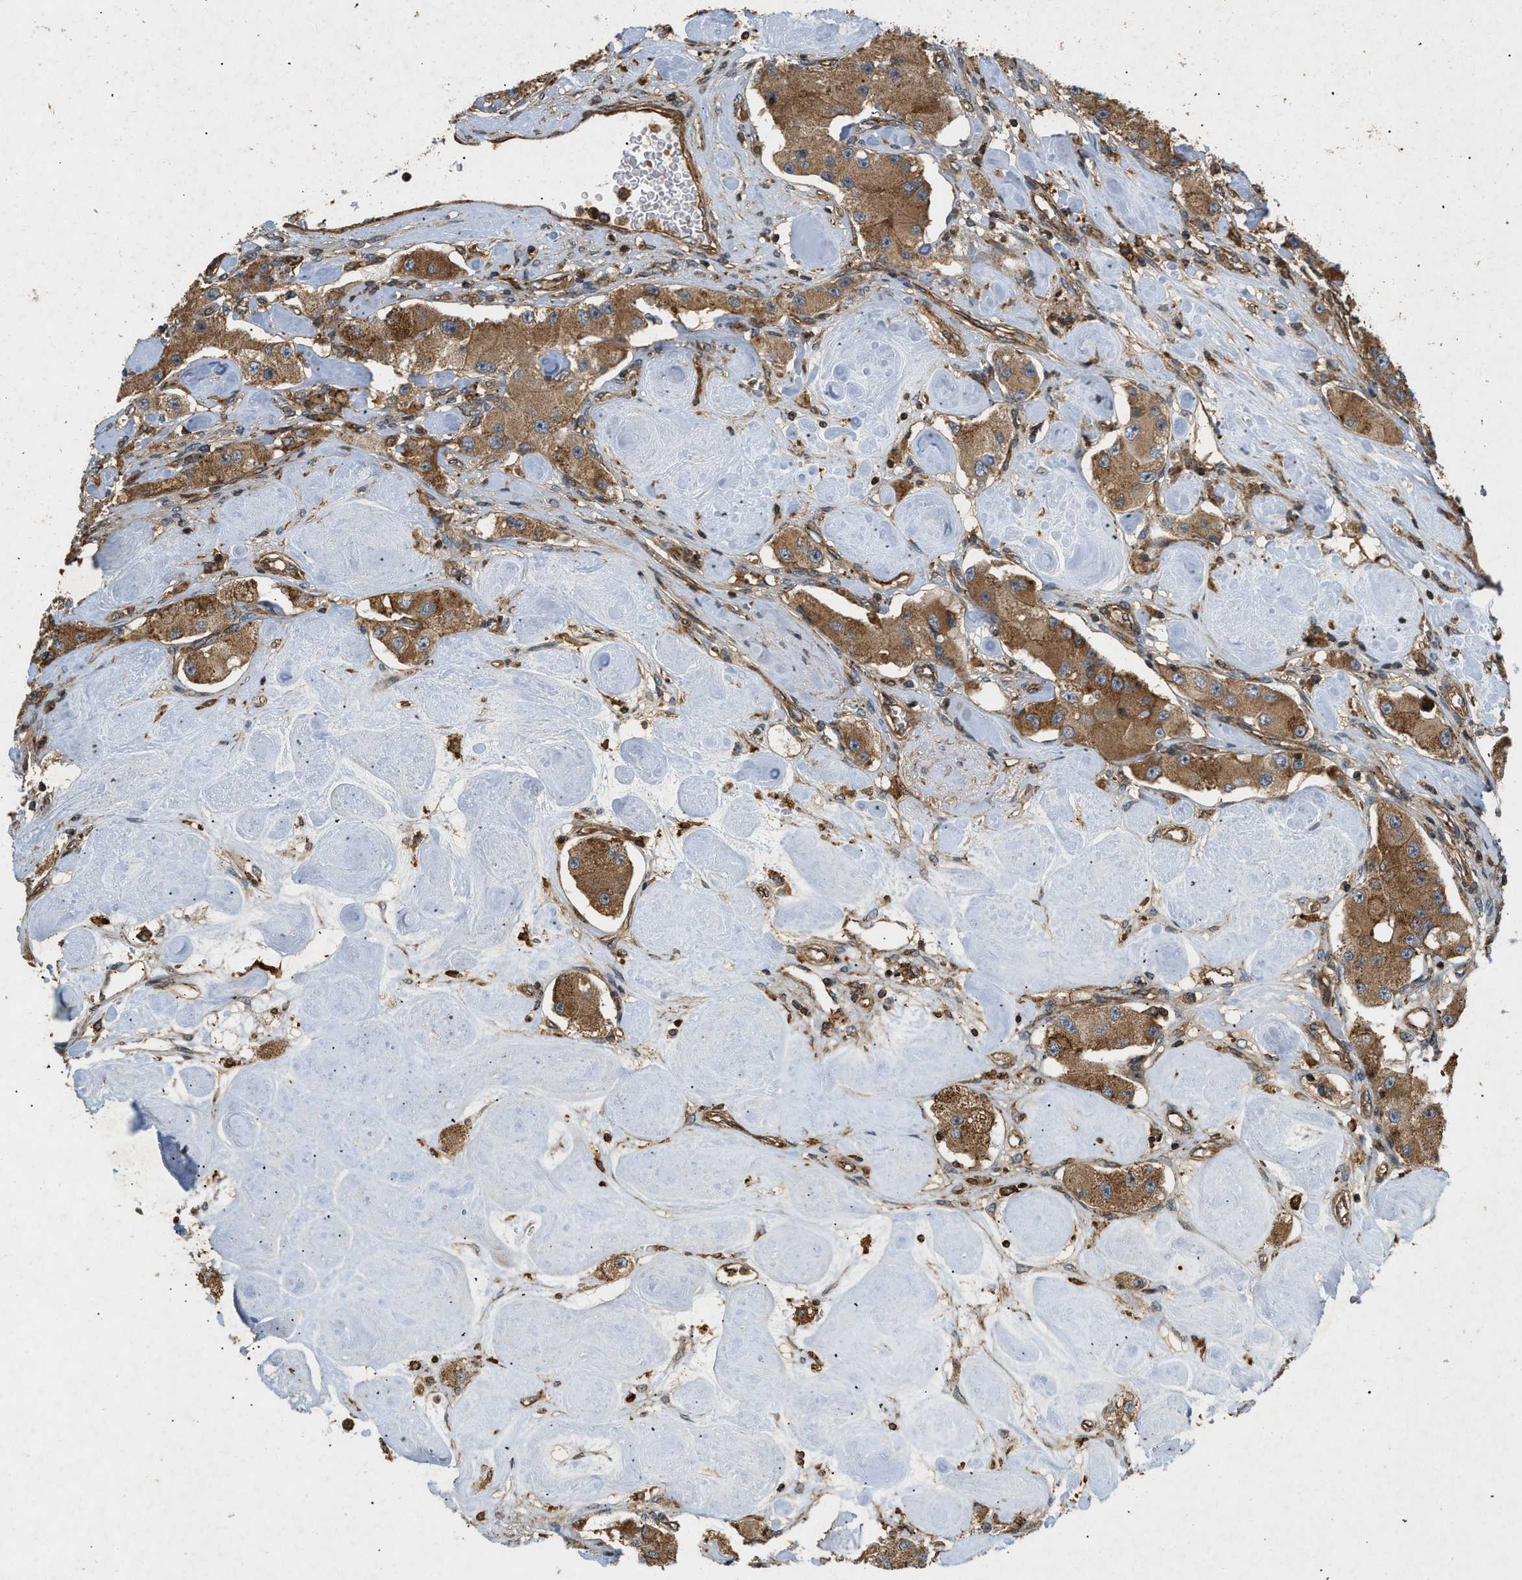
{"staining": {"intensity": "moderate", "quantity": ">75%", "location": "cytoplasmic/membranous"}, "tissue": "carcinoid", "cell_type": "Tumor cells", "image_type": "cancer", "snomed": [{"axis": "morphology", "description": "Carcinoid, malignant, NOS"}, {"axis": "topography", "description": "Pancreas"}], "caption": "The histopathology image exhibits staining of carcinoid, revealing moderate cytoplasmic/membranous protein staining (brown color) within tumor cells.", "gene": "GNB4", "patient": {"sex": "male", "age": 41}}